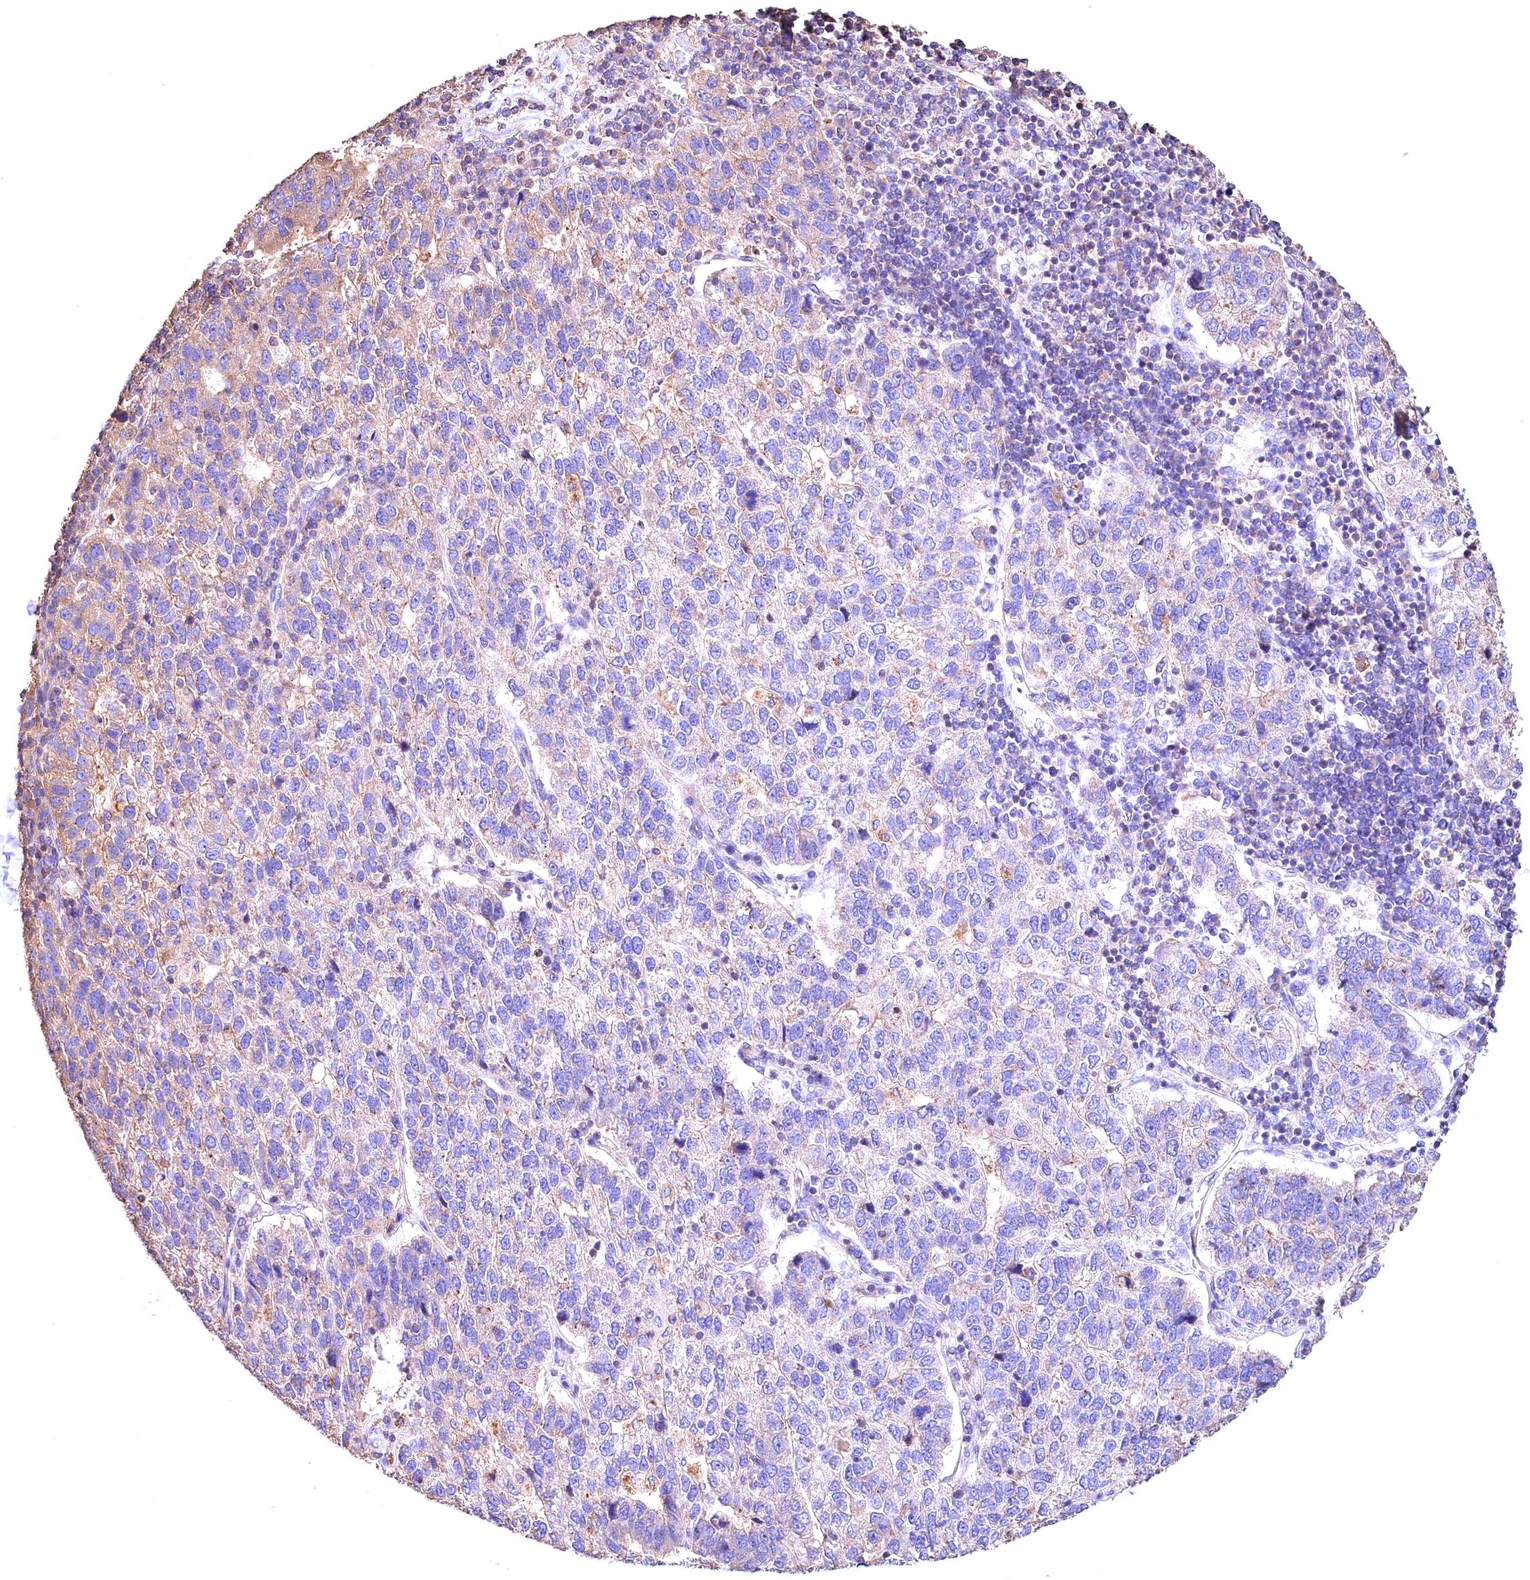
{"staining": {"intensity": "weak", "quantity": "<25%", "location": "cytoplasmic/membranous"}, "tissue": "pancreatic cancer", "cell_type": "Tumor cells", "image_type": "cancer", "snomed": [{"axis": "morphology", "description": "Adenocarcinoma, NOS"}, {"axis": "topography", "description": "Pancreas"}], "caption": "Immunohistochemistry micrograph of pancreatic adenocarcinoma stained for a protein (brown), which exhibits no positivity in tumor cells.", "gene": "OAS3", "patient": {"sex": "female", "age": 61}}